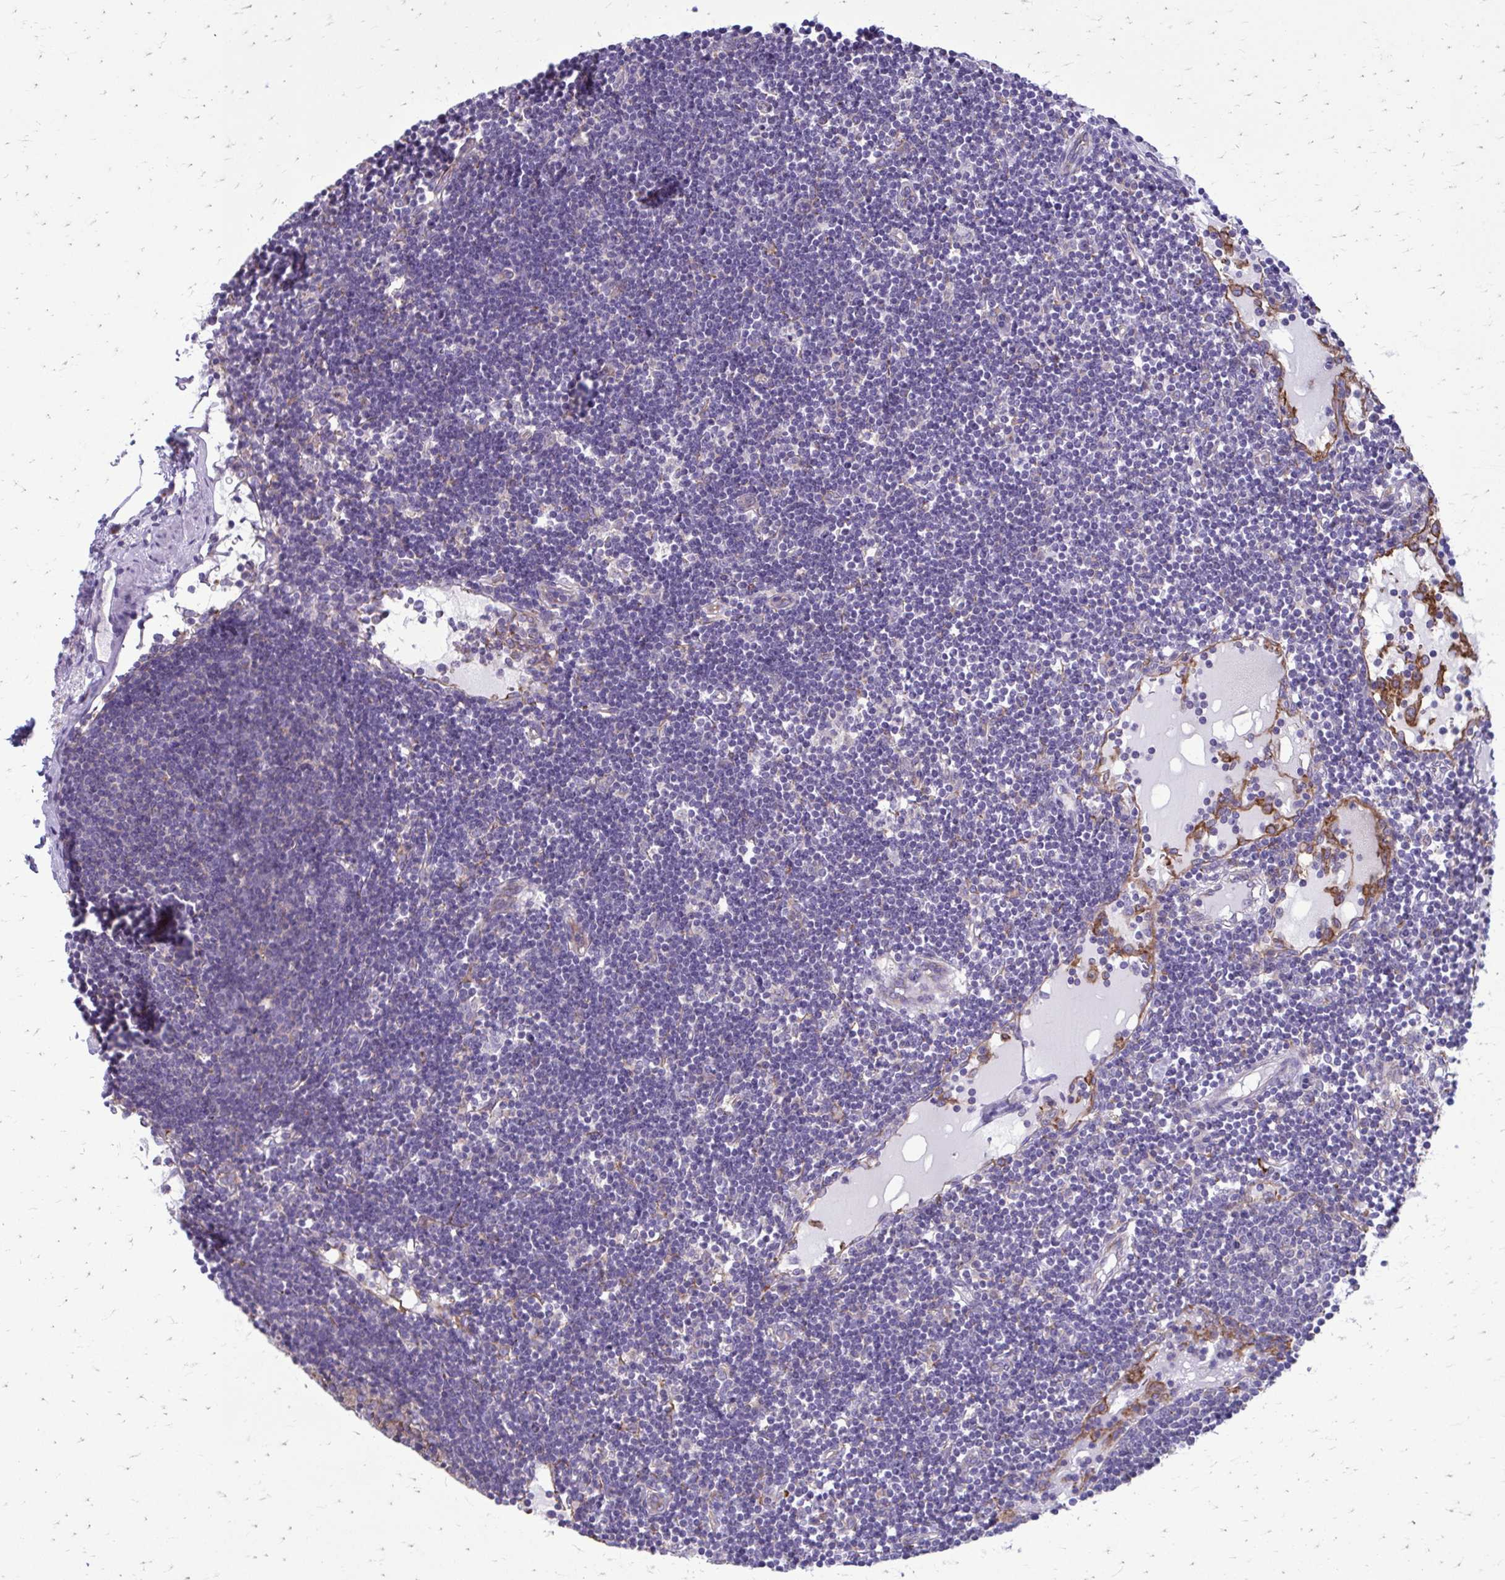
{"staining": {"intensity": "weak", "quantity": "25%-75%", "location": "cytoplasmic/membranous"}, "tissue": "lymph node", "cell_type": "Germinal center cells", "image_type": "normal", "snomed": [{"axis": "morphology", "description": "Normal tissue, NOS"}, {"axis": "topography", "description": "Lymph node"}], "caption": "This image reveals IHC staining of unremarkable human lymph node, with low weak cytoplasmic/membranous positivity in about 25%-75% of germinal center cells.", "gene": "CLTA", "patient": {"sex": "female", "age": 65}}